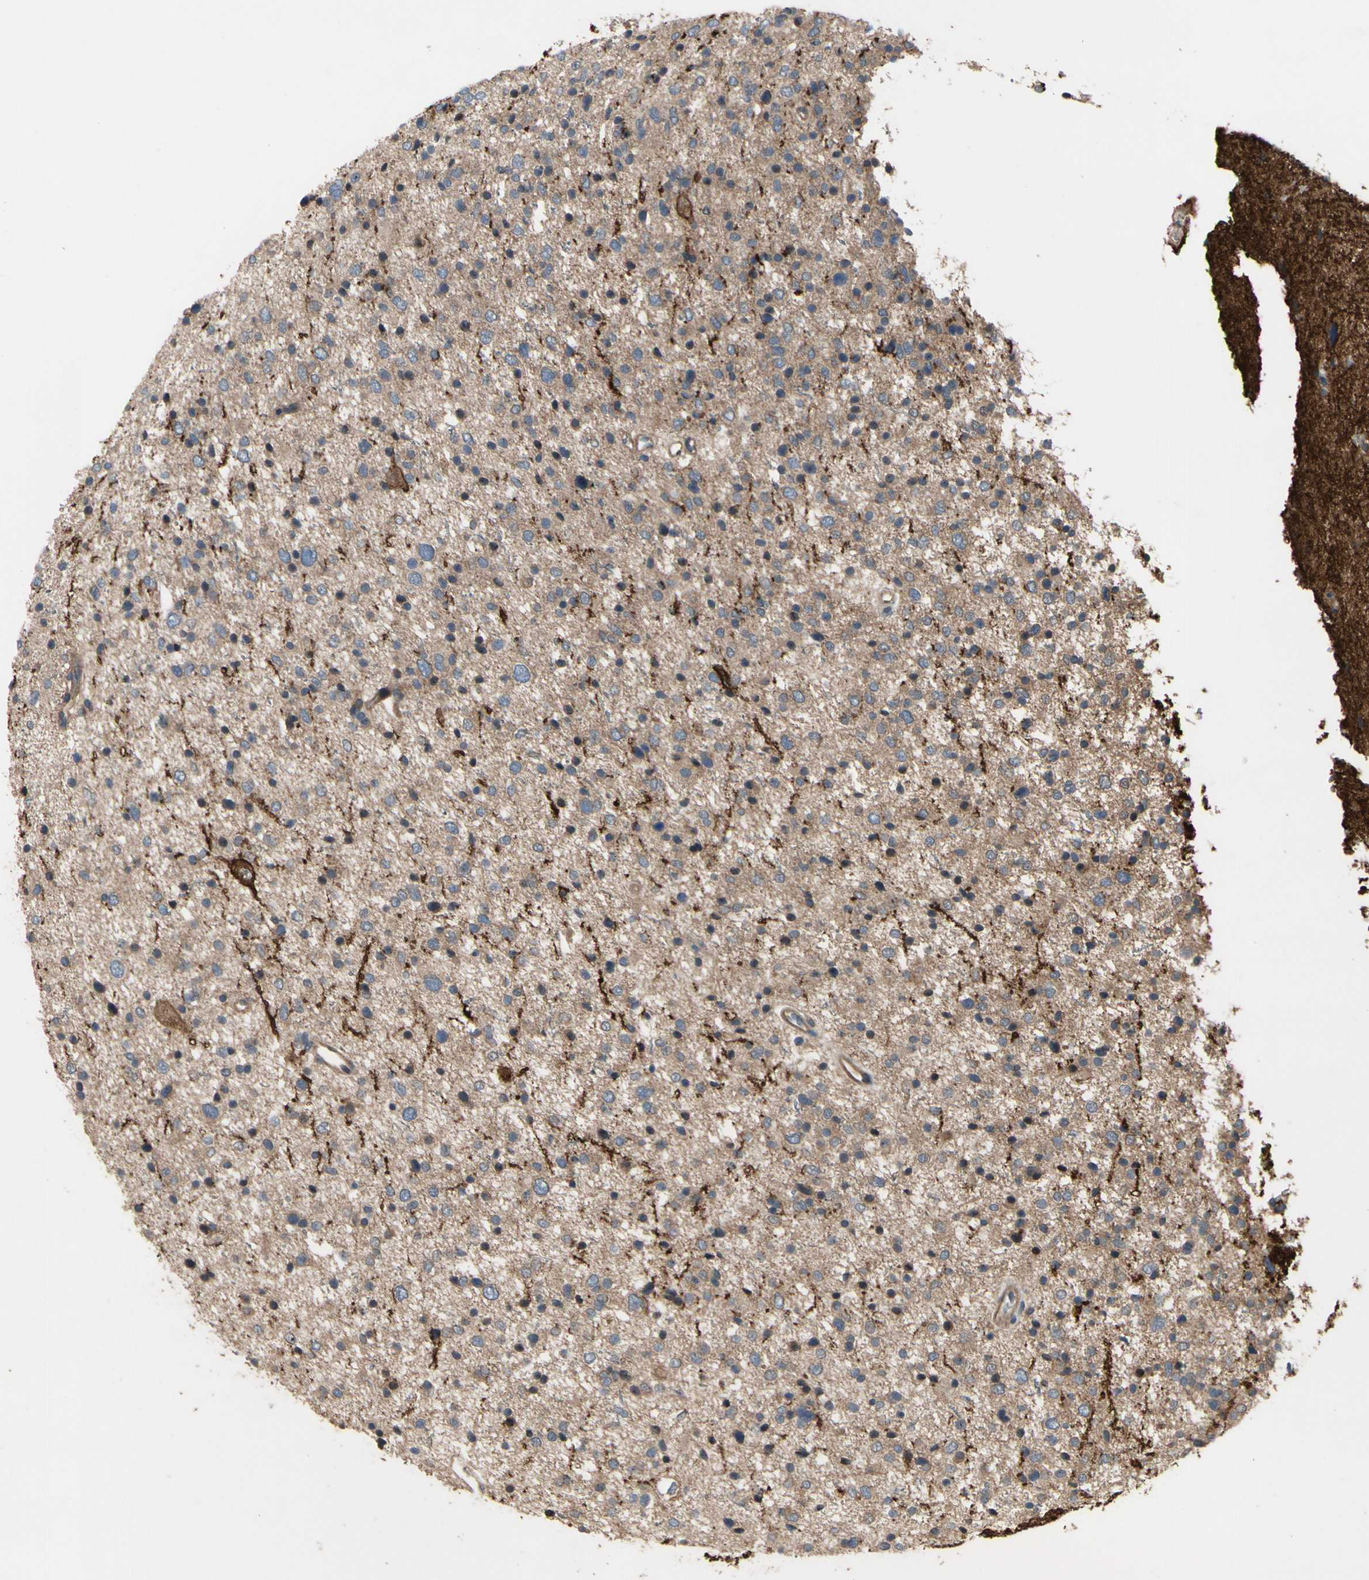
{"staining": {"intensity": "weak", "quantity": "25%-75%", "location": "cytoplasmic/membranous"}, "tissue": "glioma", "cell_type": "Tumor cells", "image_type": "cancer", "snomed": [{"axis": "morphology", "description": "Glioma, malignant, Low grade"}, {"axis": "topography", "description": "Brain"}], "caption": "This is a photomicrograph of IHC staining of glioma, which shows weak expression in the cytoplasmic/membranous of tumor cells.", "gene": "ICAM5", "patient": {"sex": "female", "age": 37}}